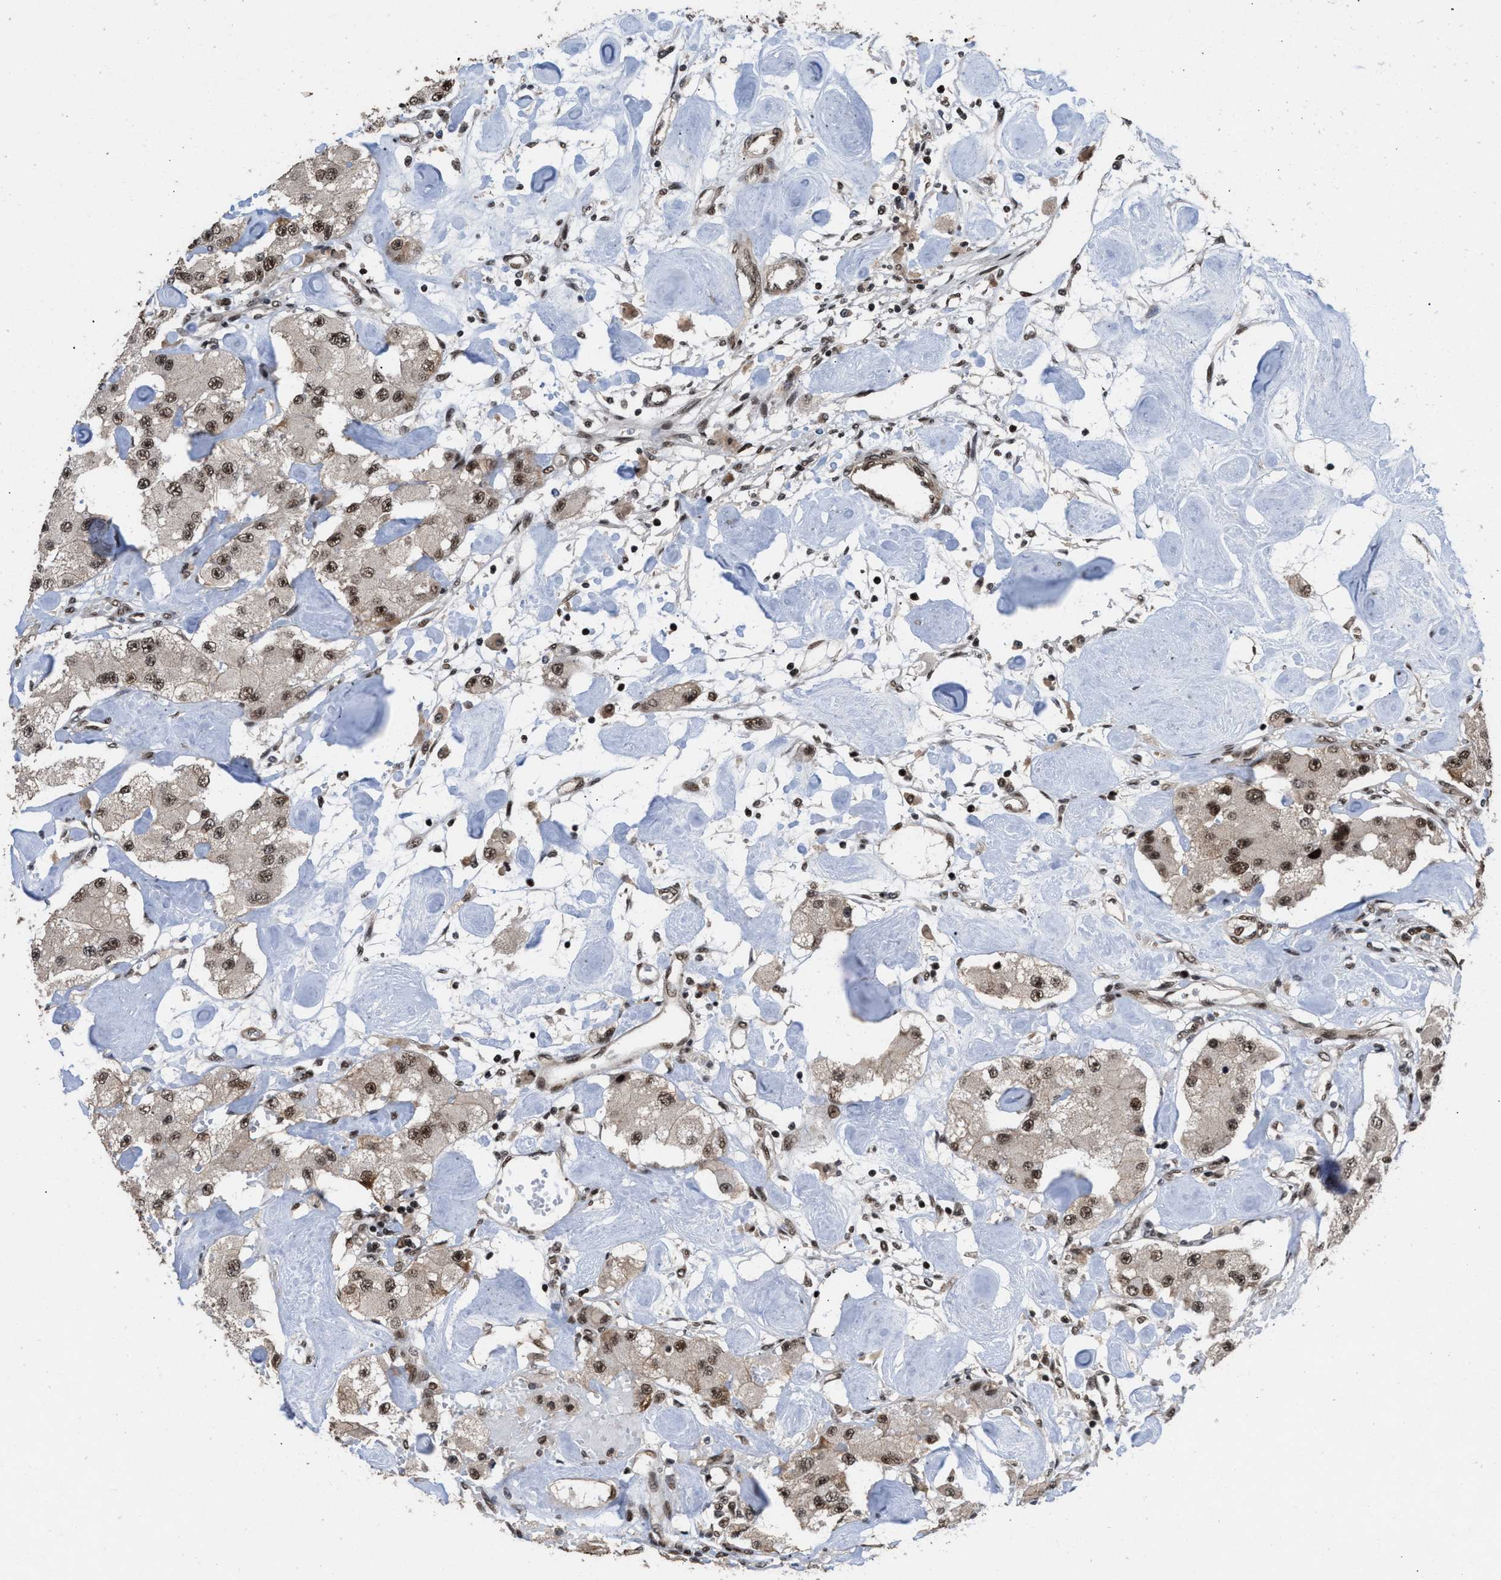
{"staining": {"intensity": "weak", "quantity": ">75%", "location": "nuclear"}, "tissue": "carcinoid", "cell_type": "Tumor cells", "image_type": "cancer", "snomed": [{"axis": "morphology", "description": "Carcinoid, malignant, NOS"}, {"axis": "topography", "description": "Pancreas"}], "caption": "Immunohistochemical staining of human carcinoid demonstrates low levels of weak nuclear protein expression in about >75% of tumor cells. The staining was performed using DAB to visualize the protein expression in brown, while the nuclei were stained in blue with hematoxylin (Magnification: 20x).", "gene": "WIZ", "patient": {"sex": "male", "age": 41}}